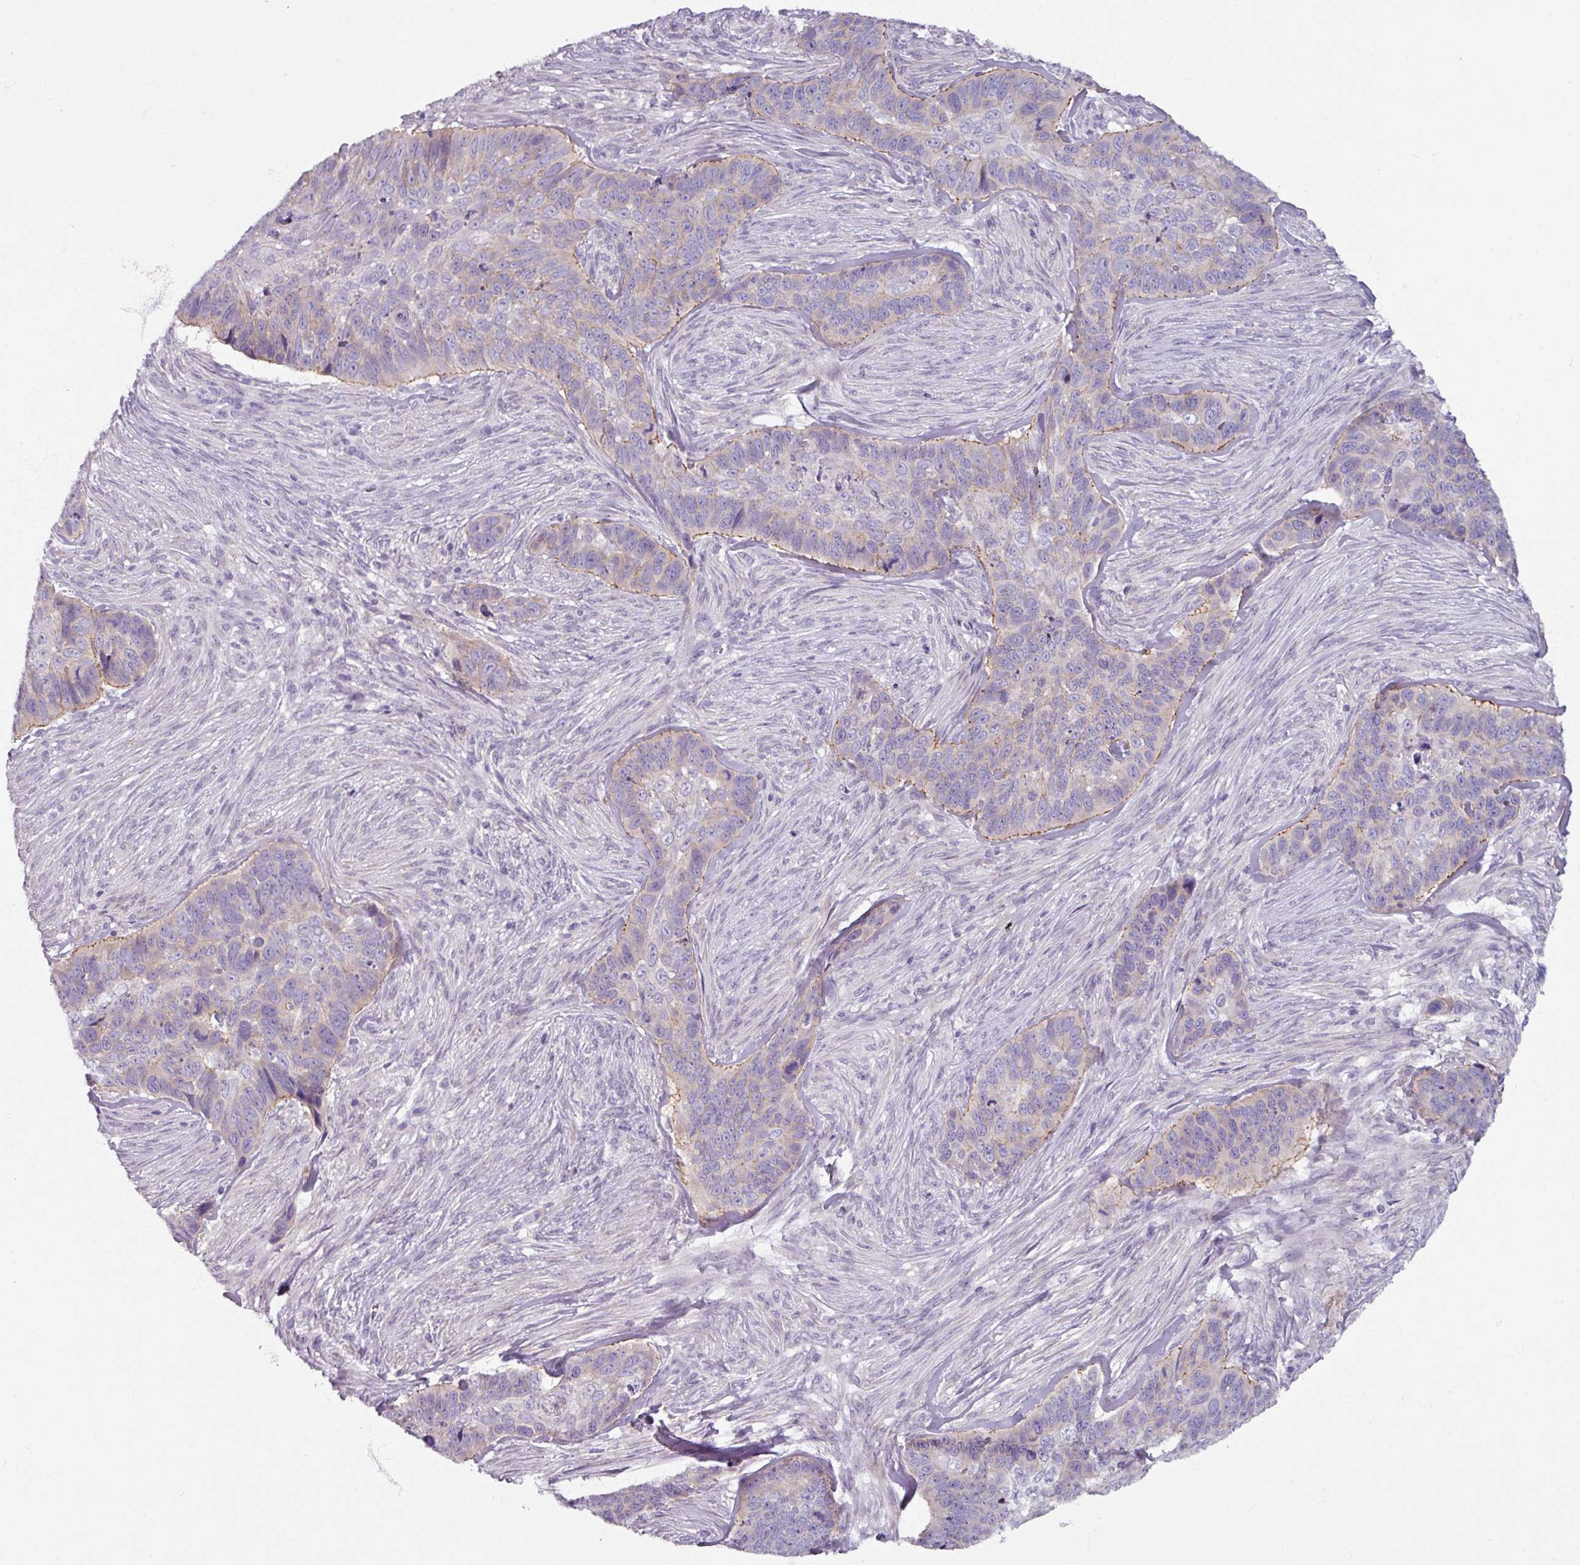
{"staining": {"intensity": "negative", "quantity": "none", "location": "none"}, "tissue": "skin cancer", "cell_type": "Tumor cells", "image_type": "cancer", "snomed": [{"axis": "morphology", "description": "Basal cell carcinoma"}, {"axis": "topography", "description": "Skin"}], "caption": "IHC of skin cancer exhibits no staining in tumor cells. (DAB immunohistochemistry (IHC) visualized using brightfield microscopy, high magnification).", "gene": "SMIM11", "patient": {"sex": "female", "age": 82}}